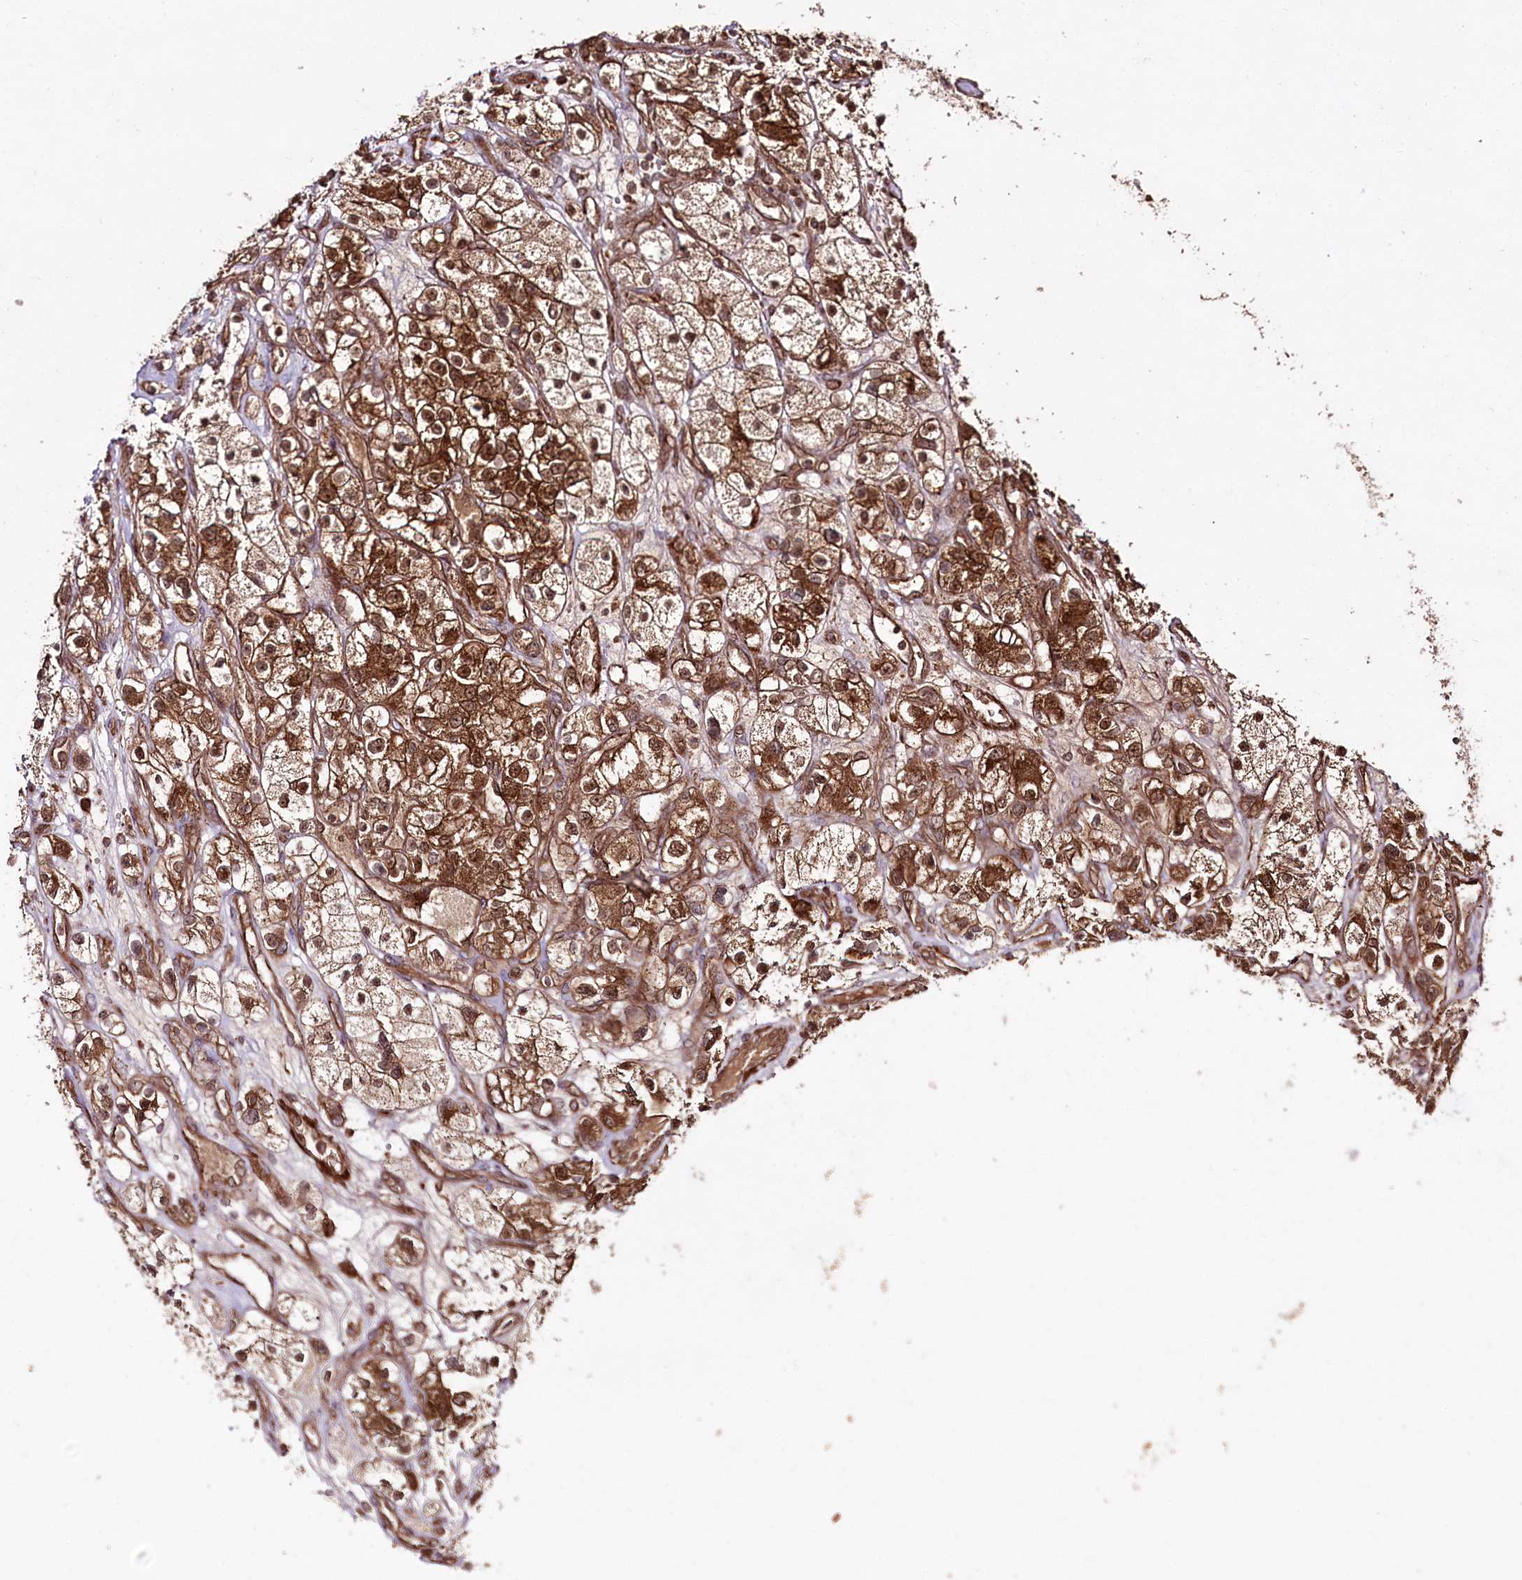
{"staining": {"intensity": "moderate", "quantity": ">75%", "location": "cytoplasmic/membranous"}, "tissue": "renal cancer", "cell_type": "Tumor cells", "image_type": "cancer", "snomed": [{"axis": "morphology", "description": "Adenocarcinoma, NOS"}, {"axis": "topography", "description": "Kidney"}], "caption": "Brown immunohistochemical staining in human renal adenocarcinoma shows moderate cytoplasmic/membranous positivity in about >75% of tumor cells.", "gene": "REXO2", "patient": {"sex": "female", "age": 57}}